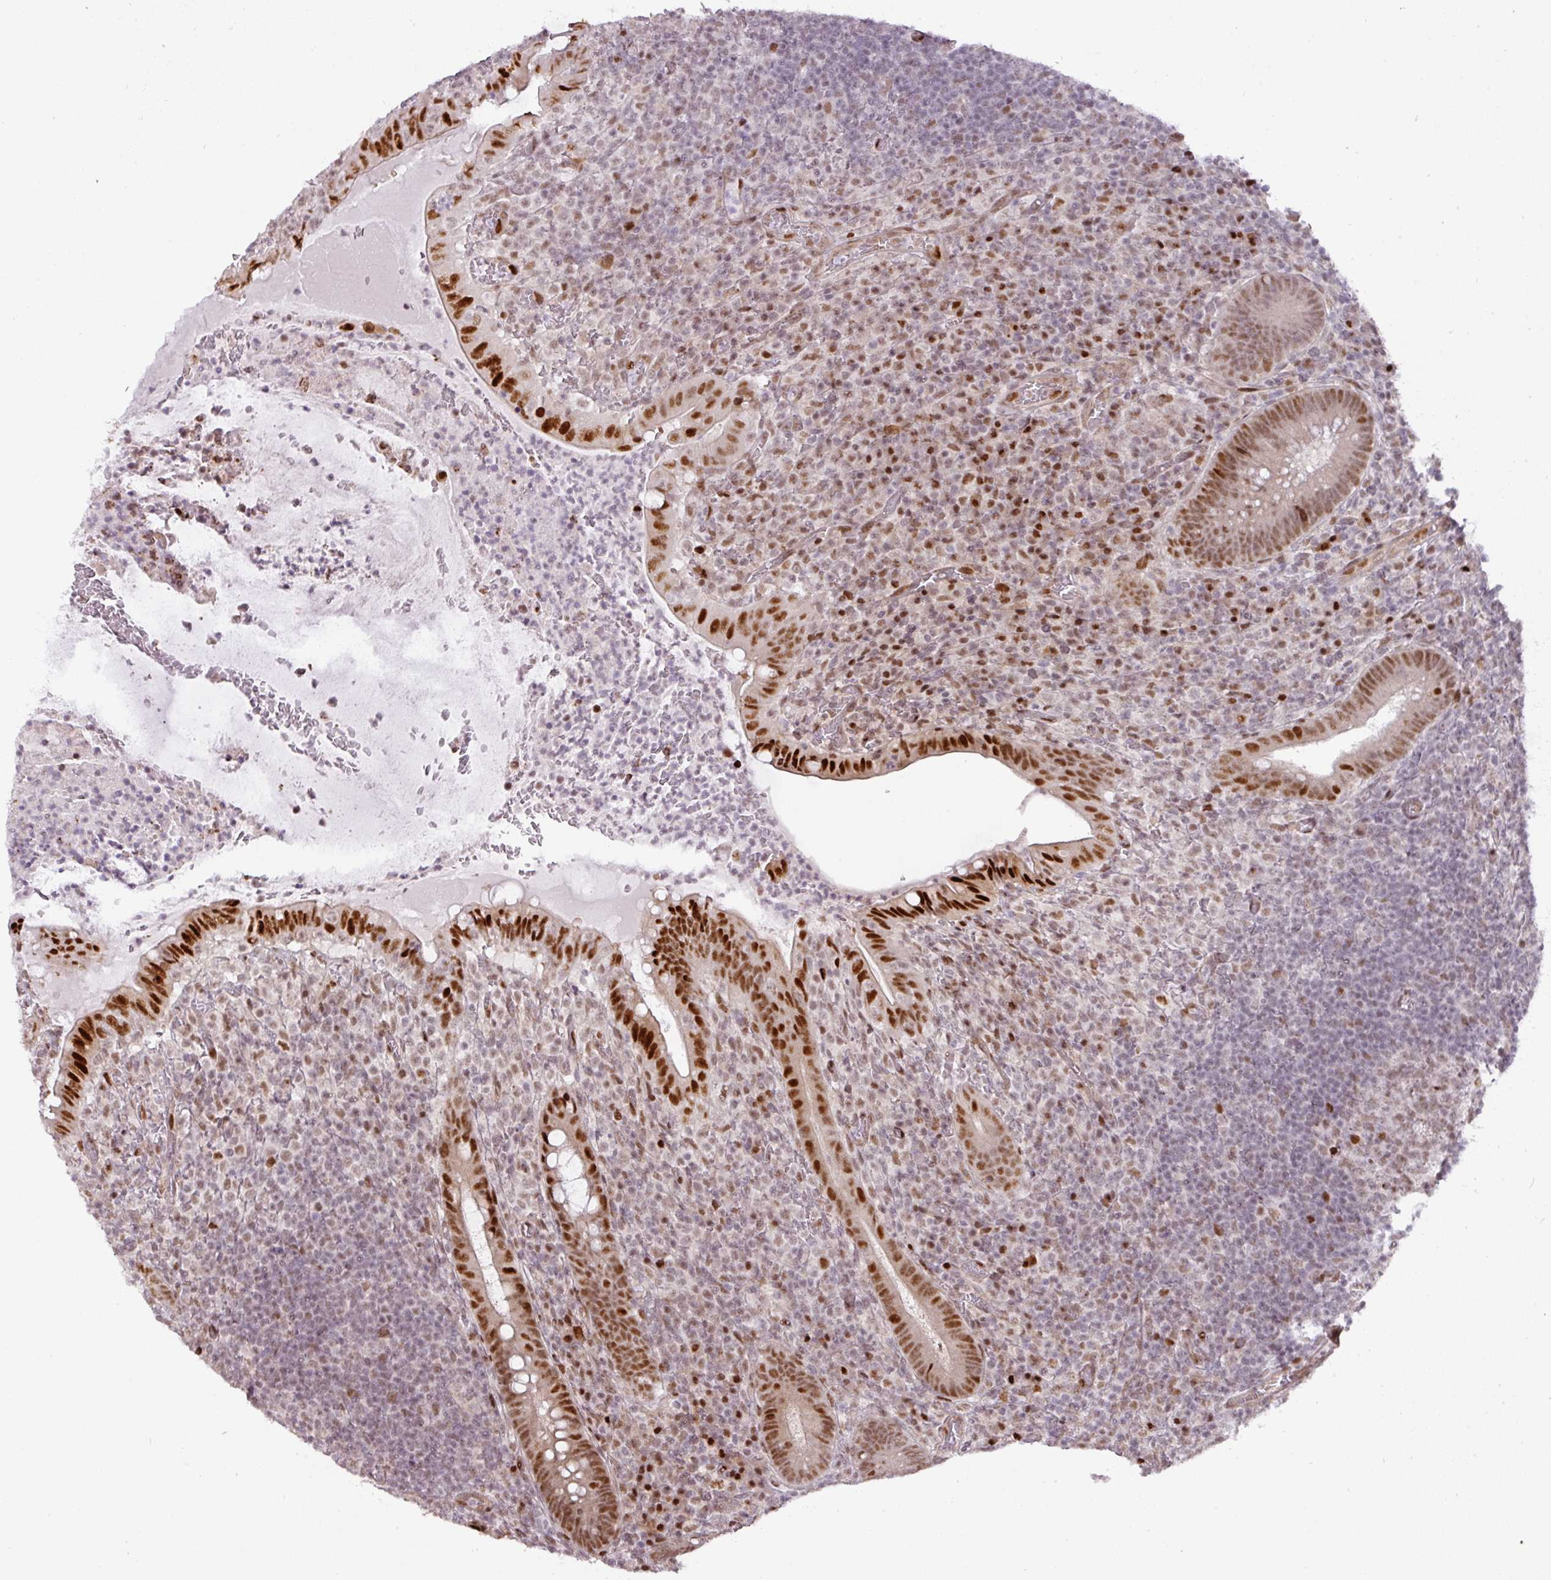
{"staining": {"intensity": "strong", "quantity": ">75%", "location": "cytoplasmic/membranous,nuclear"}, "tissue": "appendix", "cell_type": "Glandular cells", "image_type": "normal", "snomed": [{"axis": "morphology", "description": "Normal tissue, NOS"}, {"axis": "topography", "description": "Appendix"}], "caption": "Immunohistochemical staining of unremarkable appendix reveals high levels of strong cytoplasmic/membranous,nuclear positivity in approximately >75% of glandular cells.", "gene": "MYSM1", "patient": {"sex": "female", "age": 43}}